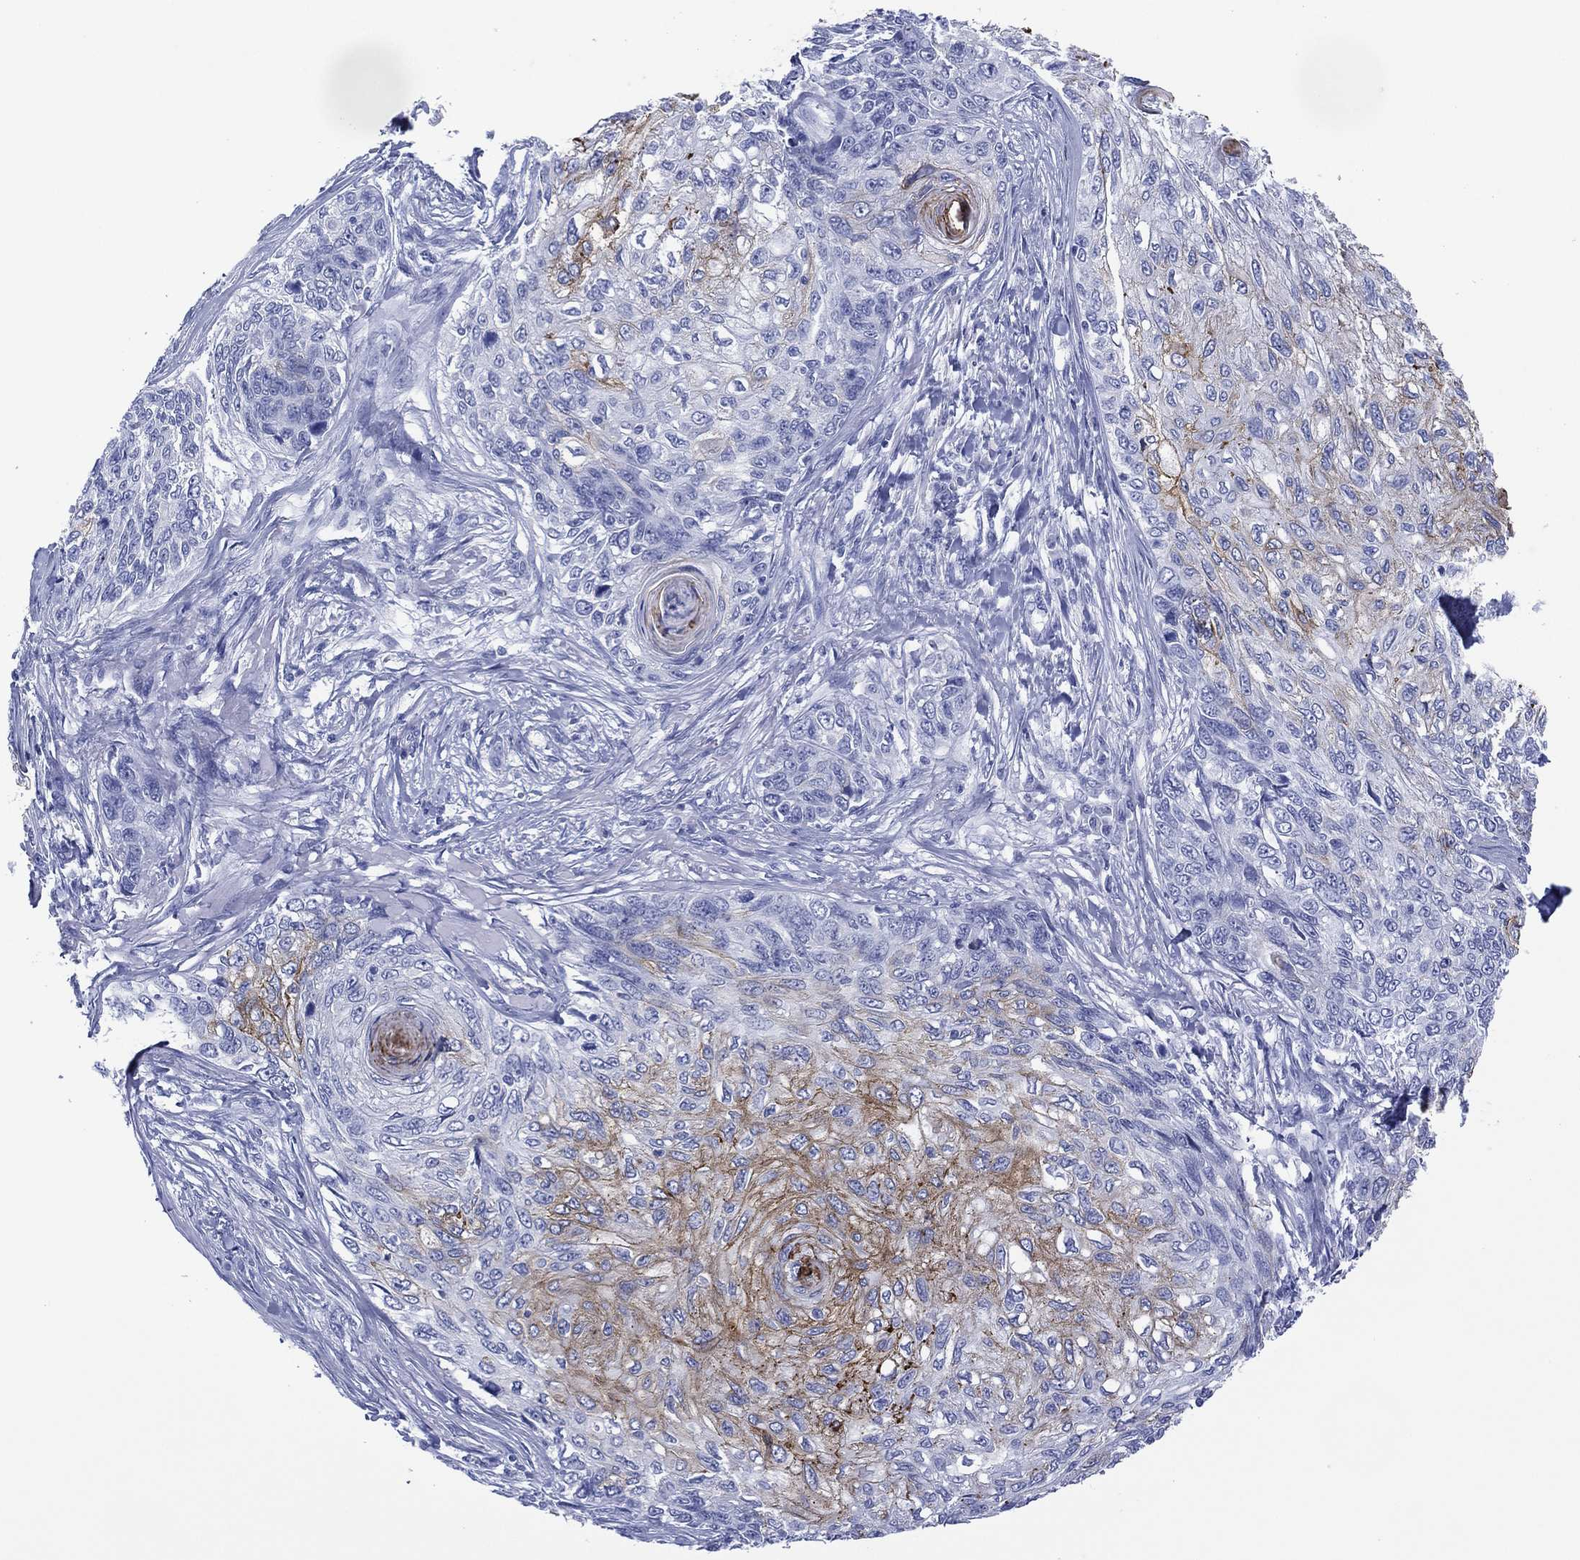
{"staining": {"intensity": "moderate", "quantity": "<25%", "location": "cytoplasmic/membranous"}, "tissue": "skin cancer", "cell_type": "Tumor cells", "image_type": "cancer", "snomed": [{"axis": "morphology", "description": "Squamous cell carcinoma, NOS"}, {"axis": "topography", "description": "Skin"}], "caption": "Skin squamous cell carcinoma tissue displays moderate cytoplasmic/membranous staining in approximately <25% of tumor cells", "gene": "DSG1", "patient": {"sex": "male", "age": 92}}